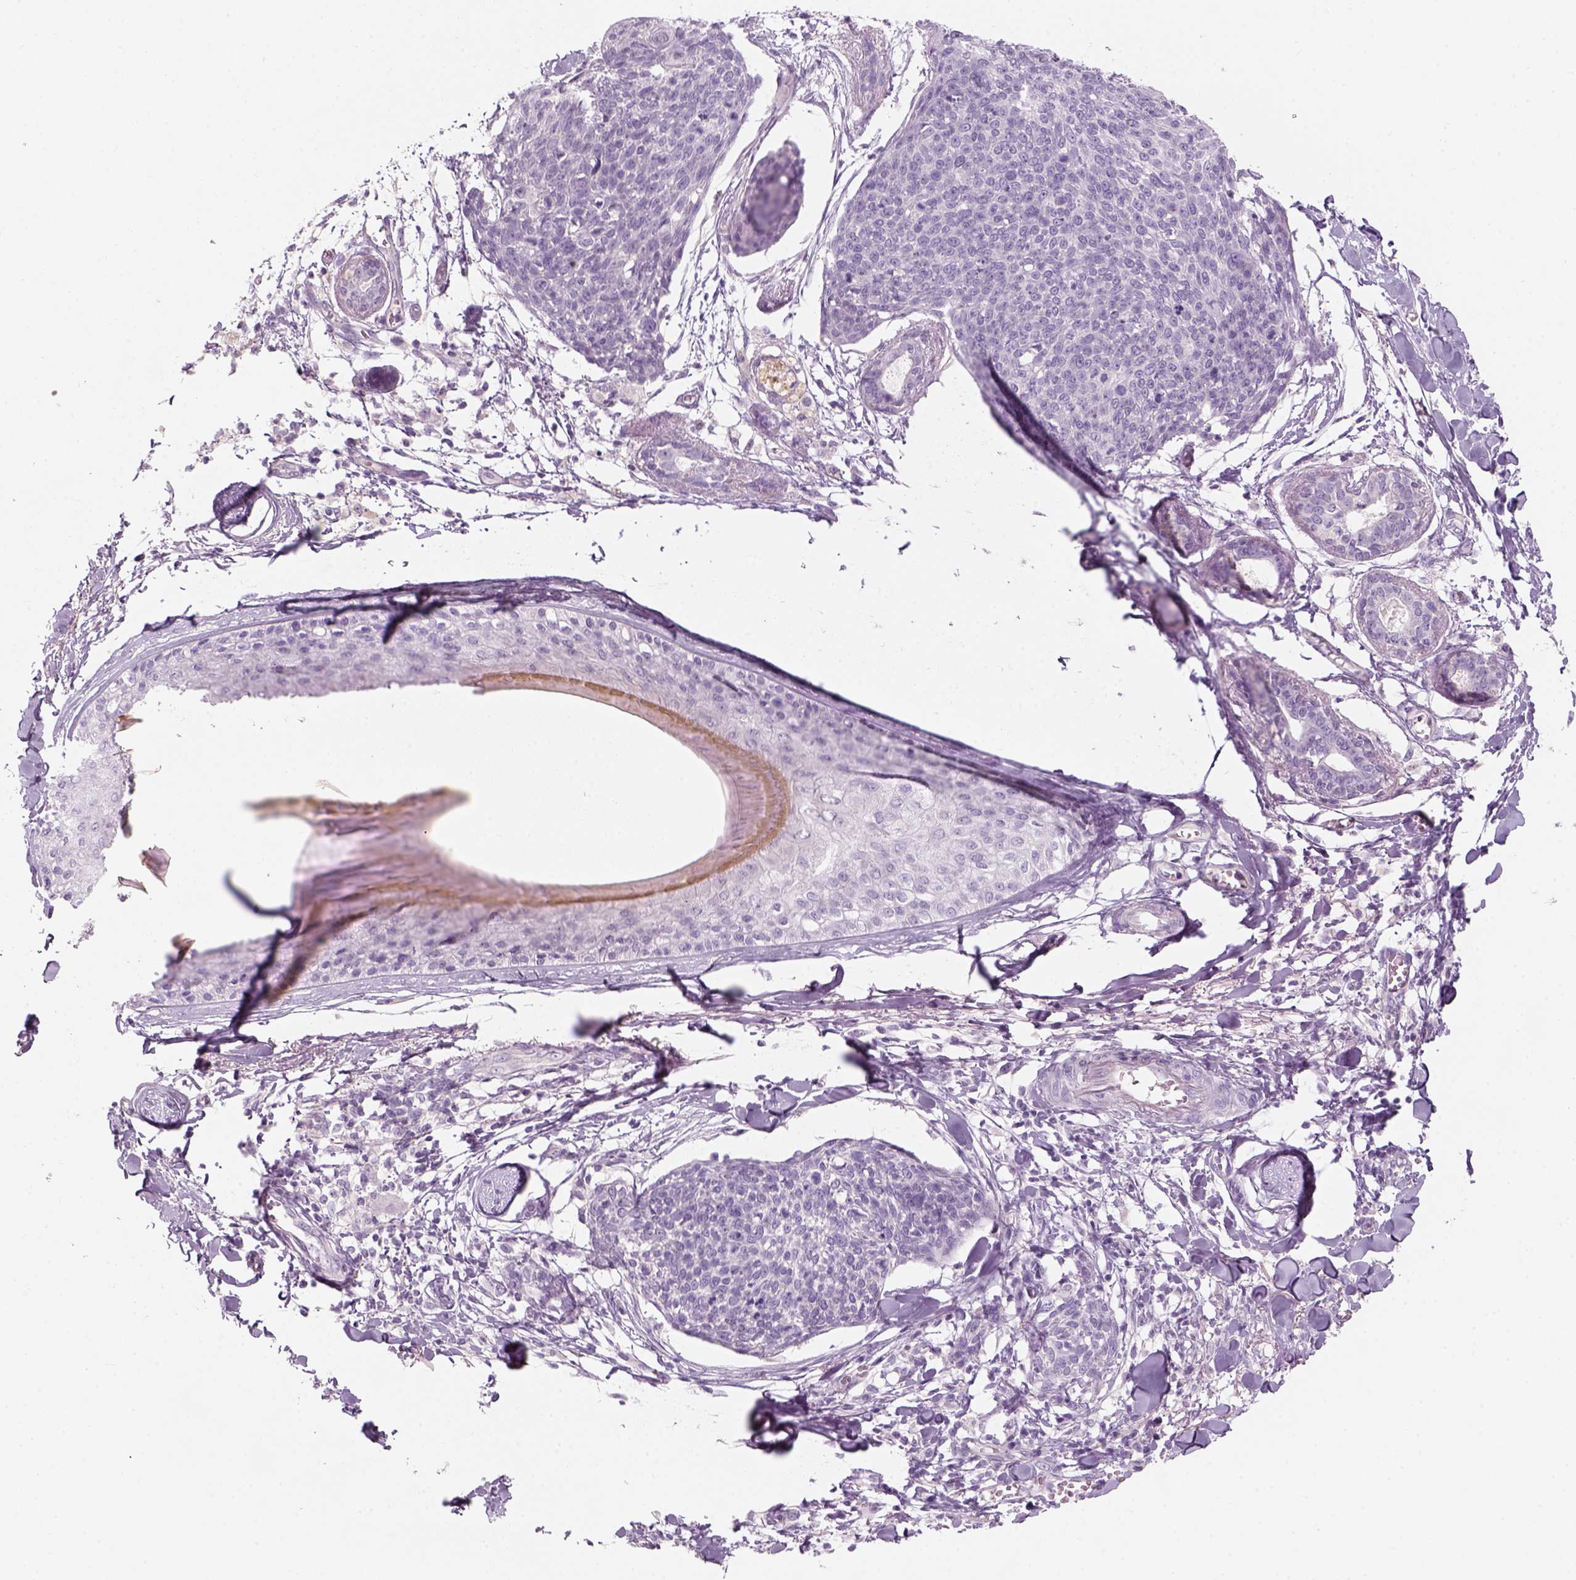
{"staining": {"intensity": "negative", "quantity": "none", "location": "none"}, "tissue": "skin cancer", "cell_type": "Tumor cells", "image_type": "cancer", "snomed": [{"axis": "morphology", "description": "Squamous cell carcinoma, NOS"}, {"axis": "topography", "description": "Skin"}, {"axis": "topography", "description": "Vulva"}], "caption": "A histopathology image of skin cancer (squamous cell carcinoma) stained for a protein exhibits no brown staining in tumor cells.", "gene": "KRT25", "patient": {"sex": "female", "age": 75}}